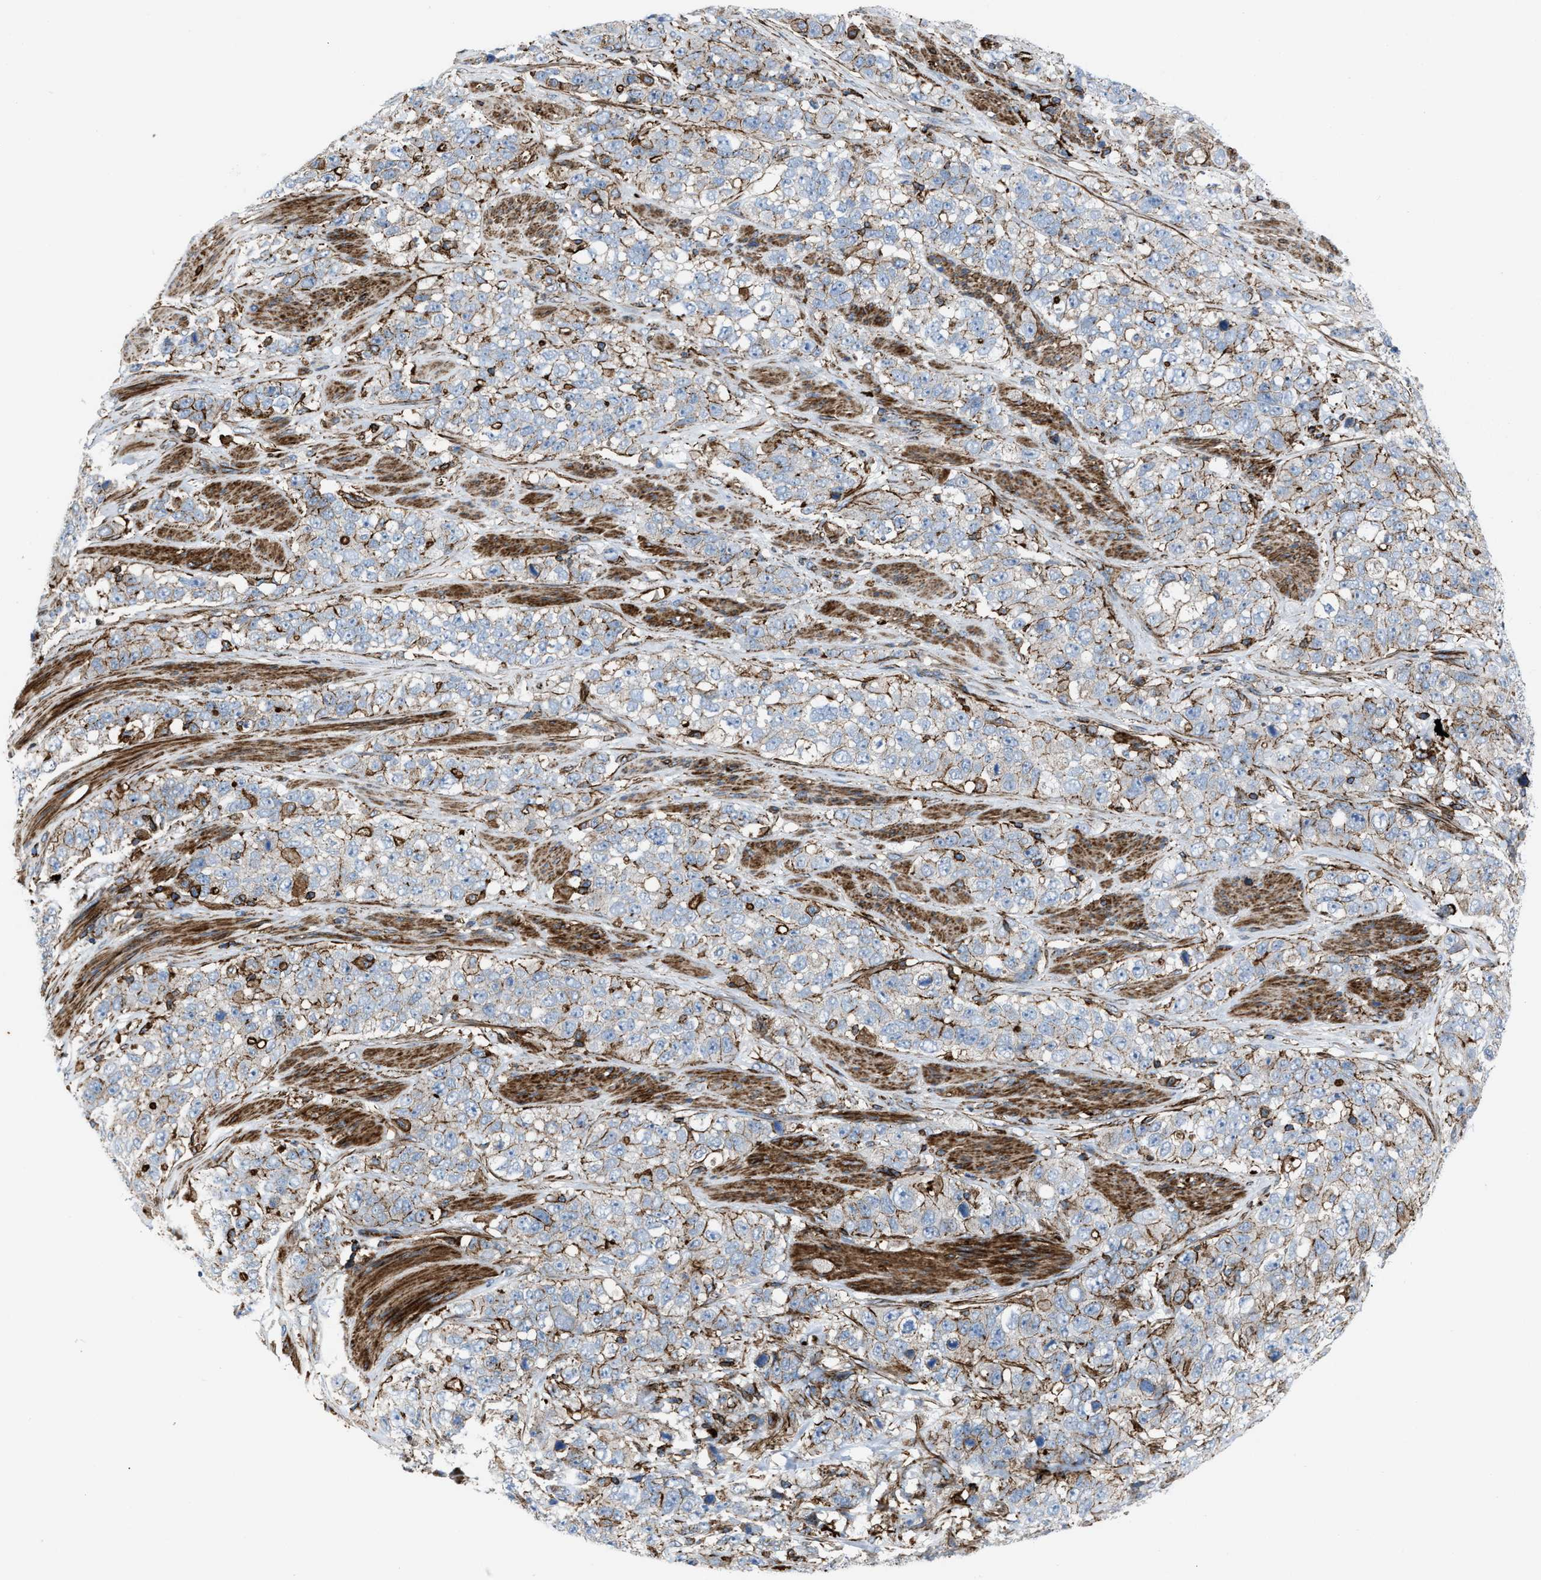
{"staining": {"intensity": "negative", "quantity": "none", "location": "none"}, "tissue": "stomach cancer", "cell_type": "Tumor cells", "image_type": "cancer", "snomed": [{"axis": "morphology", "description": "Adenocarcinoma, NOS"}, {"axis": "topography", "description": "Stomach"}], "caption": "Immunohistochemistry of human adenocarcinoma (stomach) reveals no positivity in tumor cells. Nuclei are stained in blue.", "gene": "AGPAT2", "patient": {"sex": "male", "age": 48}}